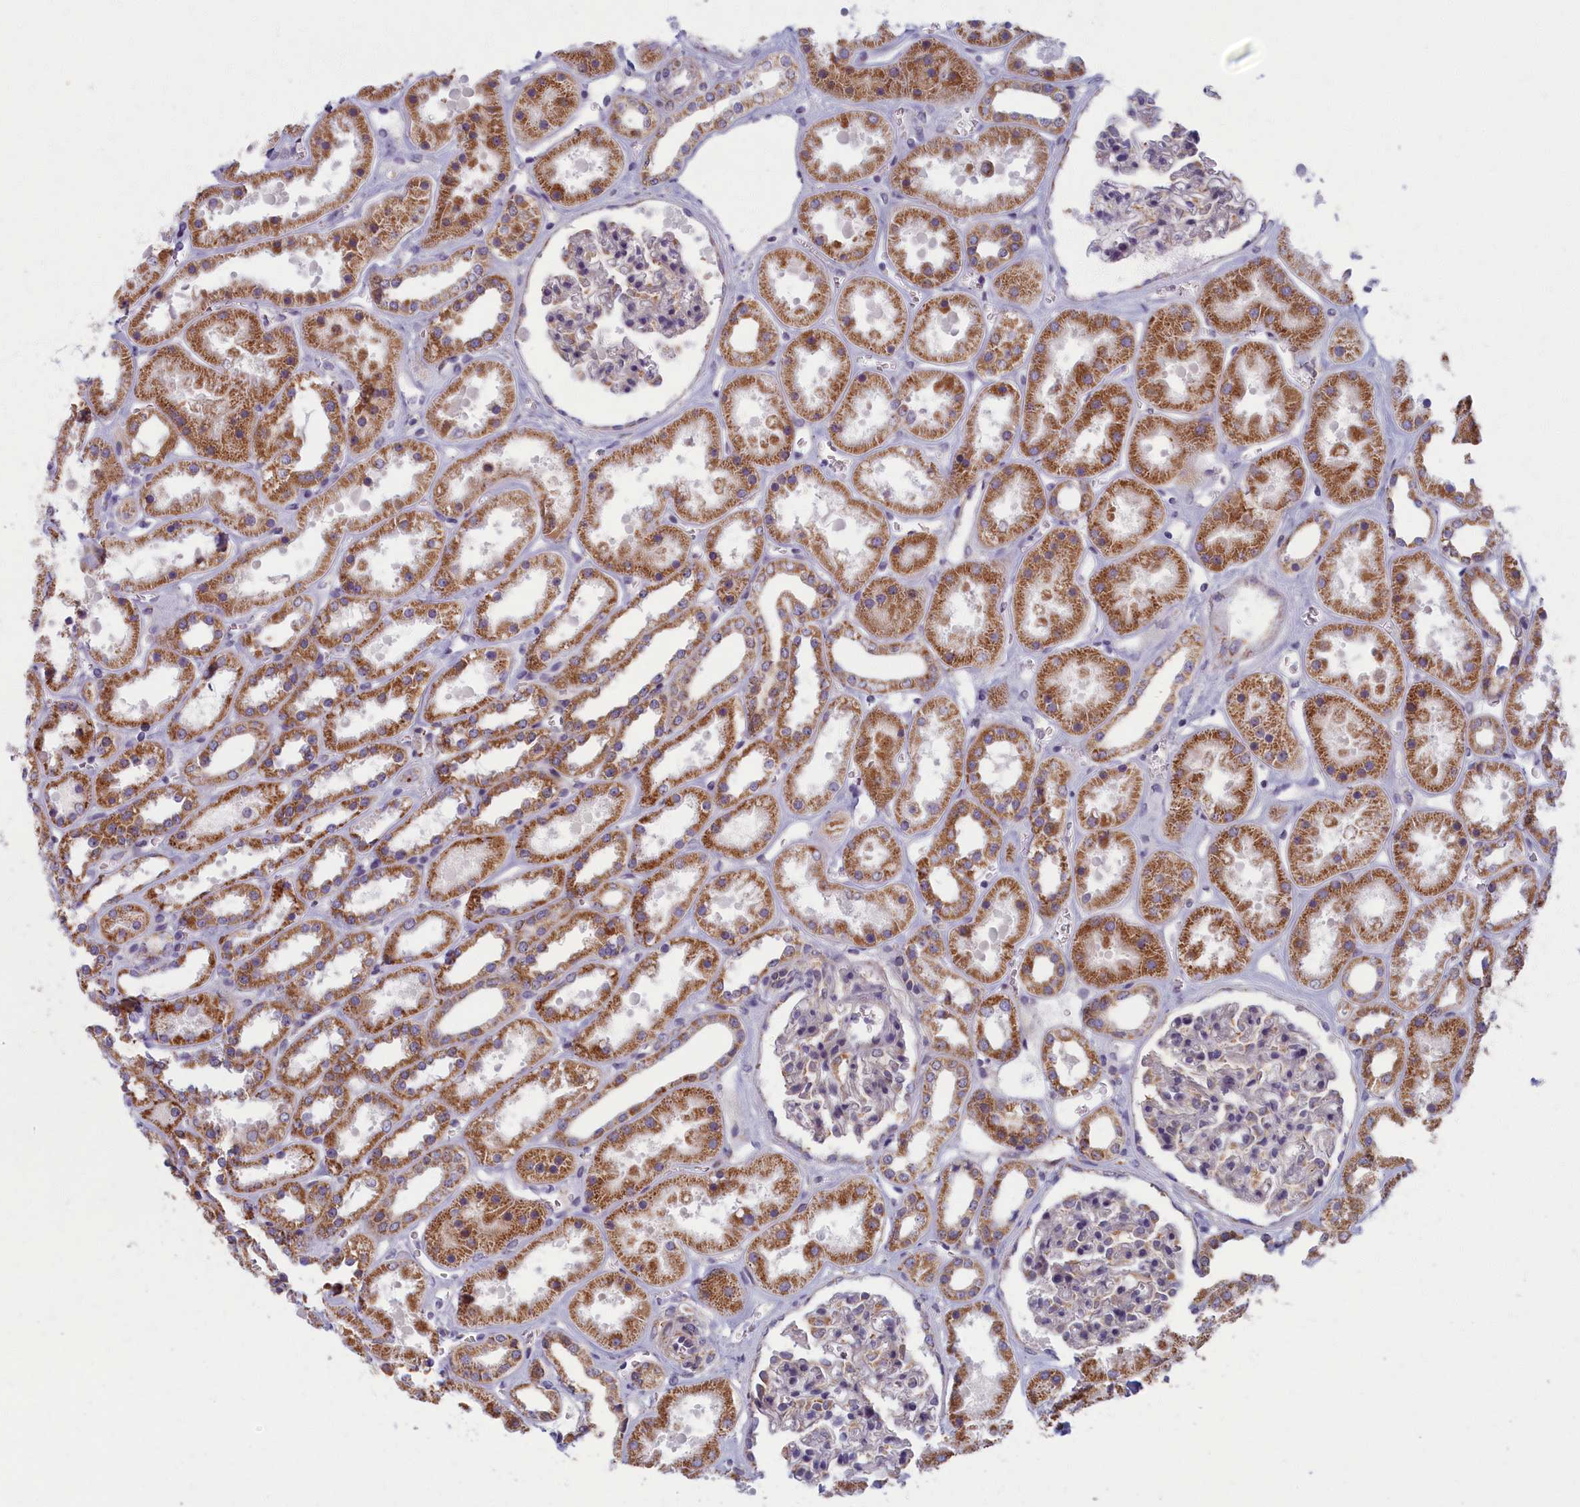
{"staining": {"intensity": "negative", "quantity": "none", "location": "none"}, "tissue": "kidney", "cell_type": "Cells in glomeruli", "image_type": "normal", "snomed": [{"axis": "morphology", "description": "Normal tissue, NOS"}, {"axis": "topography", "description": "Kidney"}], "caption": "The IHC photomicrograph has no significant expression in cells in glomeruli of kidney.", "gene": "MRPS25", "patient": {"sex": "female", "age": 41}}